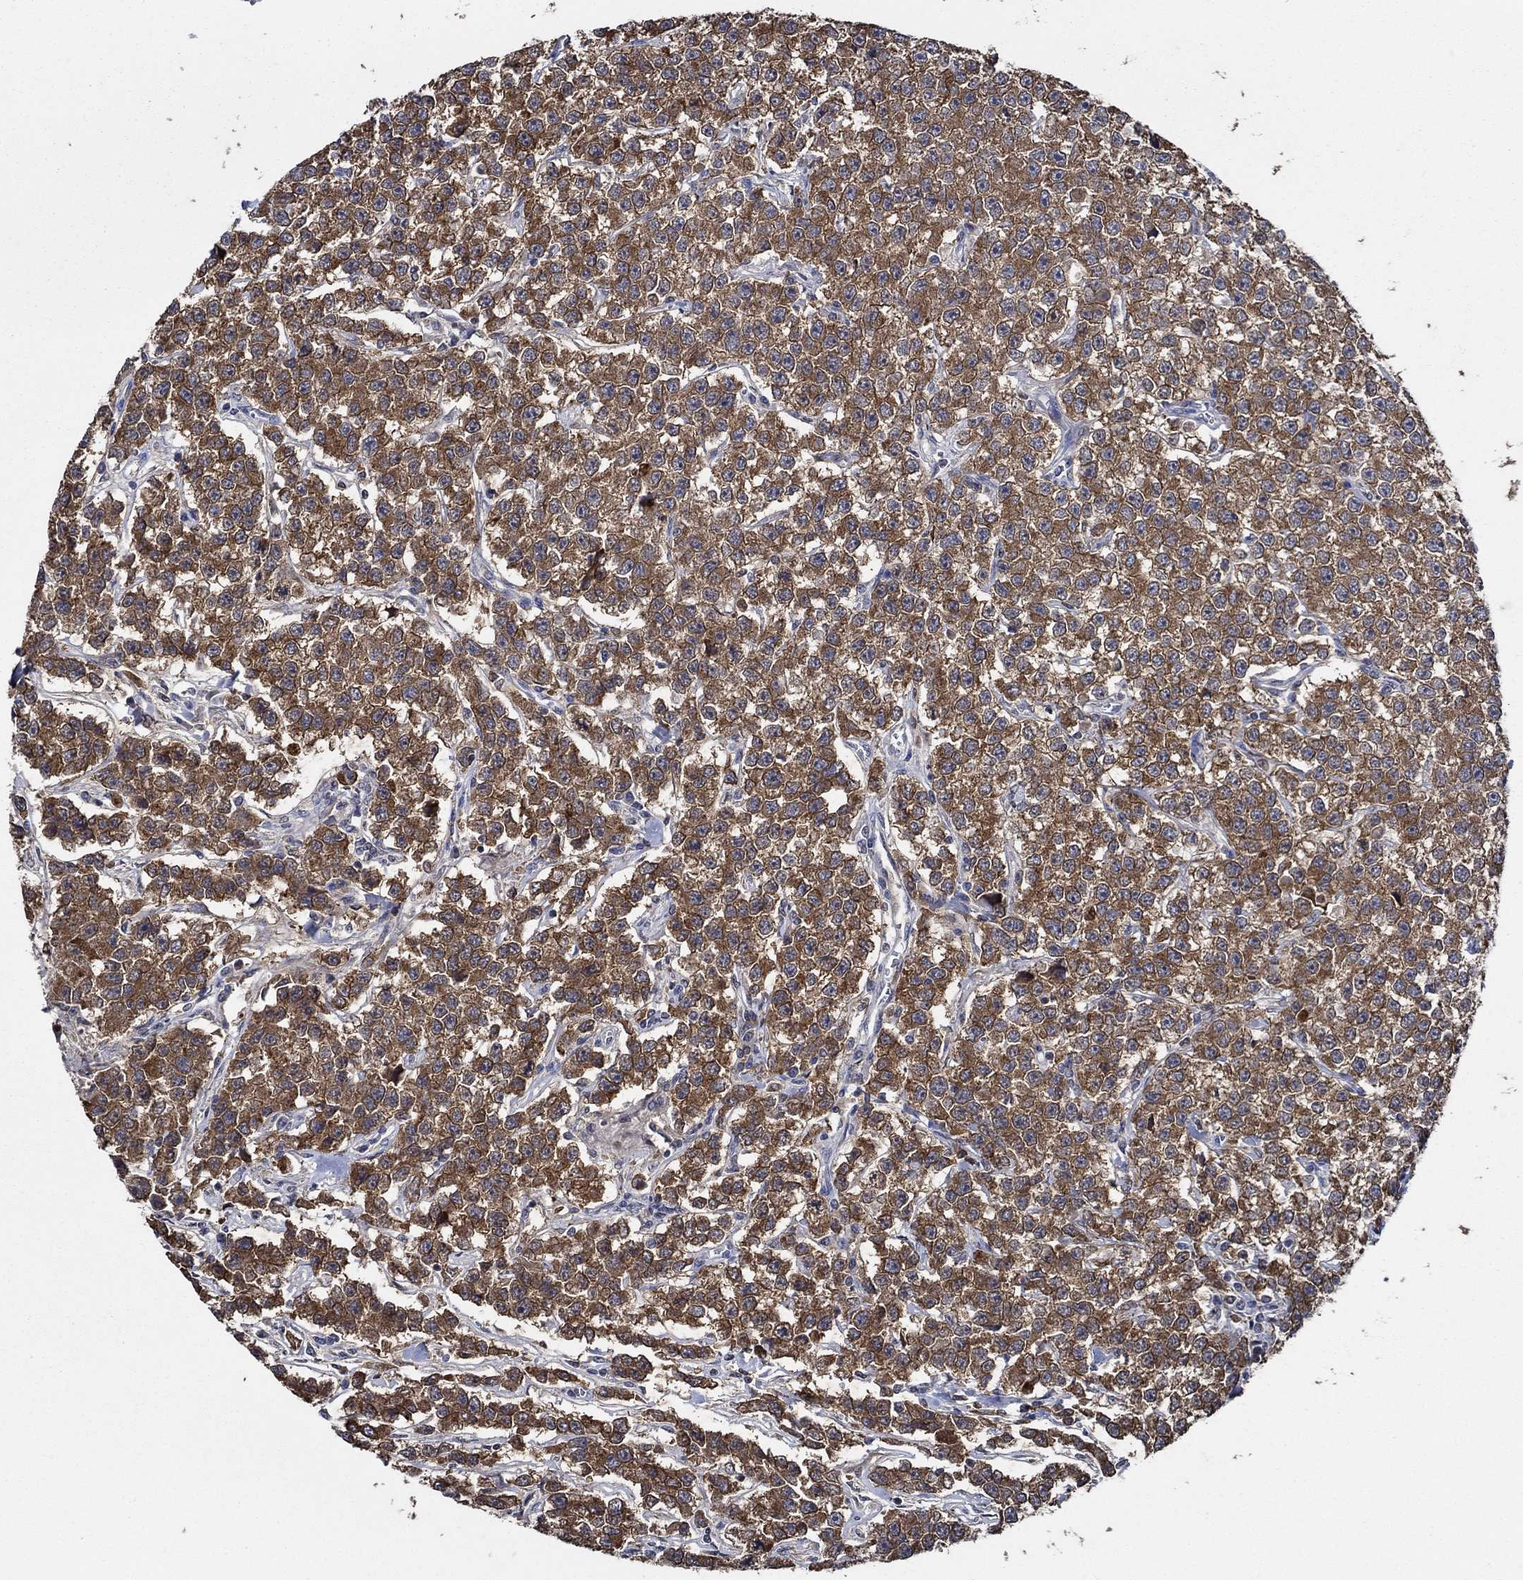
{"staining": {"intensity": "strong", "quantity": ">75%", "location": "cytoplasmic/membranous"}, "tissue": "testis cancer", "cell_type": "Tumor cells", "image_type": "cancer", "snomed": [{"axis": "morphology", "description": "Seminoma, NOS"}, {"axis": "topography", "description": "Testis"}], "caption": "Tumor cells exhibit high levels of strong cytoplasmic/membranous staining in approximately >75% of cells in human testis seminoma. (Stains: DAB (3,3'-diaminobenzidine) in brown, nuclei in blue, Microscopy: brightfield microscopy at high magnification).", "gene": "DACT1", "patient": {"sex": "male", "age": 59}}